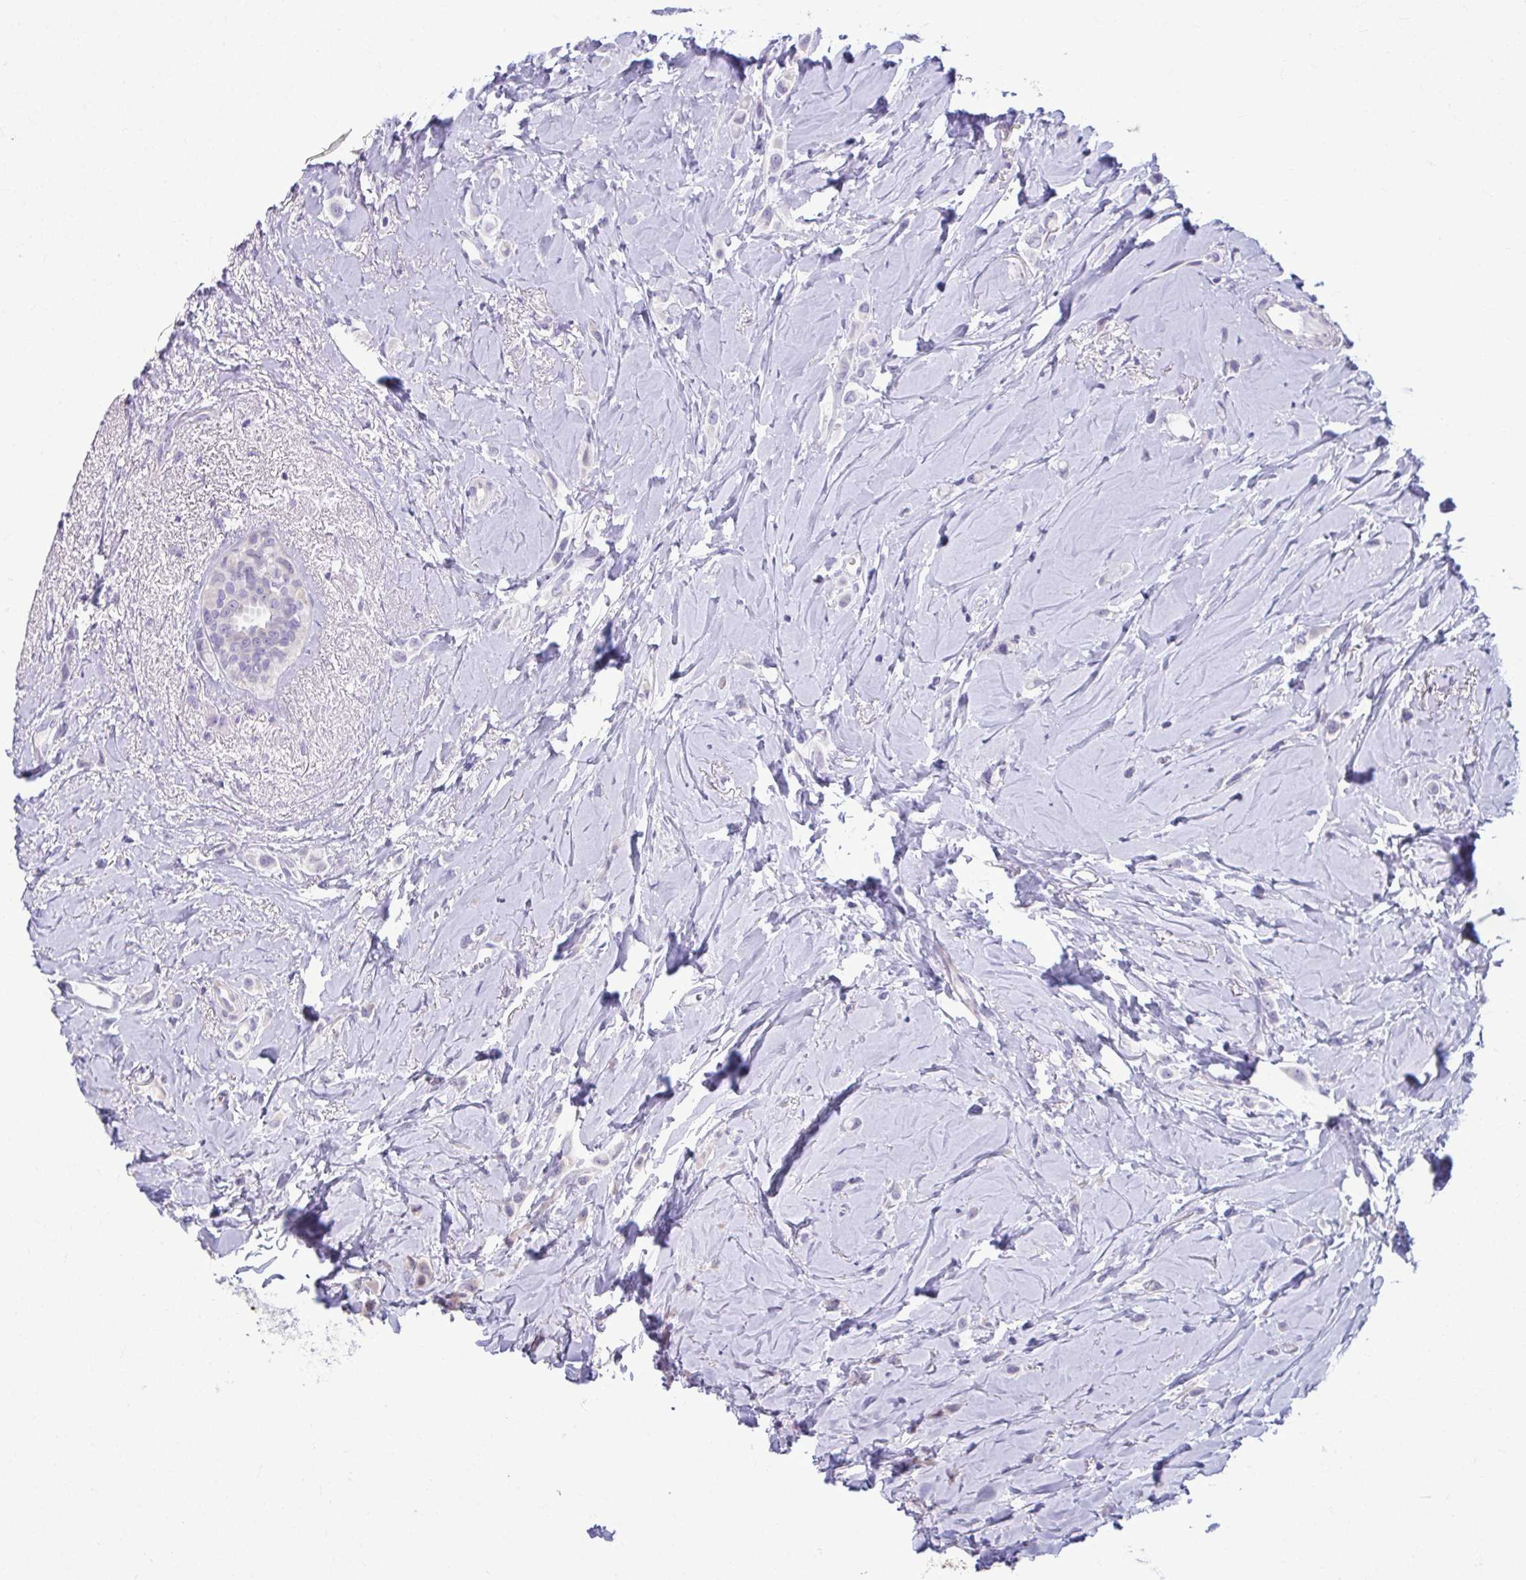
{"staining": {"intensity": "negative", "quantity": "none", "location": "none"}, "tissue": "breast cancer", "cell_type": "Tumor cells", "image_type": "cancer", "snomed": [{"axis": "morphology", "description": "Lobular carcinoma"}, {"axis": "topography", "description": "Breast"}], "caption": "DAB immunohistochemical staining of human breast cancer shows no significant staining in tumor cells.", "gene": "SERPINI1", "patient": {"sex": "female", "age": 66}}